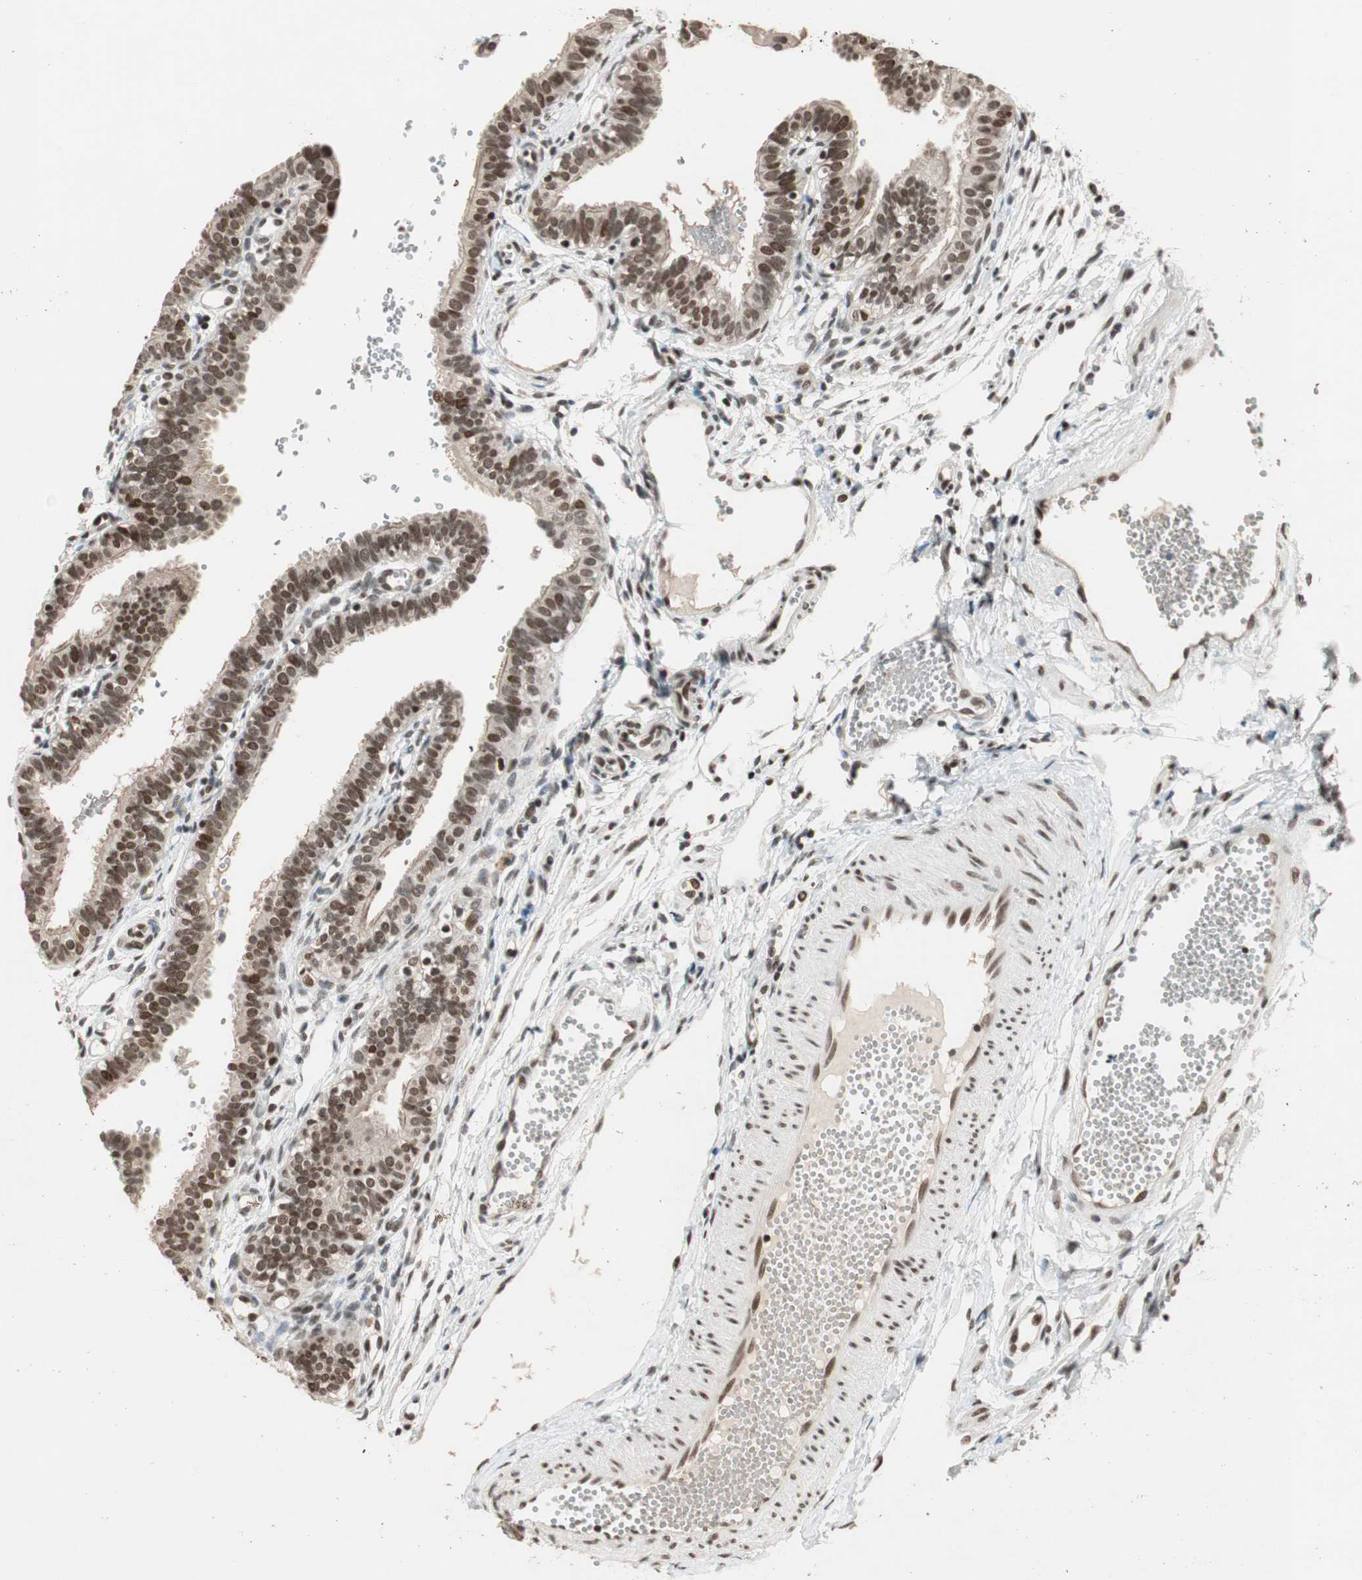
{"staining": {"intensity": "moderate", "quantity": ">75%", "location": "nuclear"}, "tissue": "fallopian tube", "cell_type": "Glandular cells", "image_type": "normal", "snomed": [{"axis": "morphology", "description": "Normal tissue, NOS"}, {"axis": "topography", "description": "Fallopian tube"}, {"axis": "topography", "description": "Placenta"}], "caption": "A high-resolution image shows IHC staining of benign fallopian tube, which shows moderate nuclear positivity in approximately >75% of glandular cells.", "gene": "MDC1", "patient": {"sex": "female", "age": 34}}